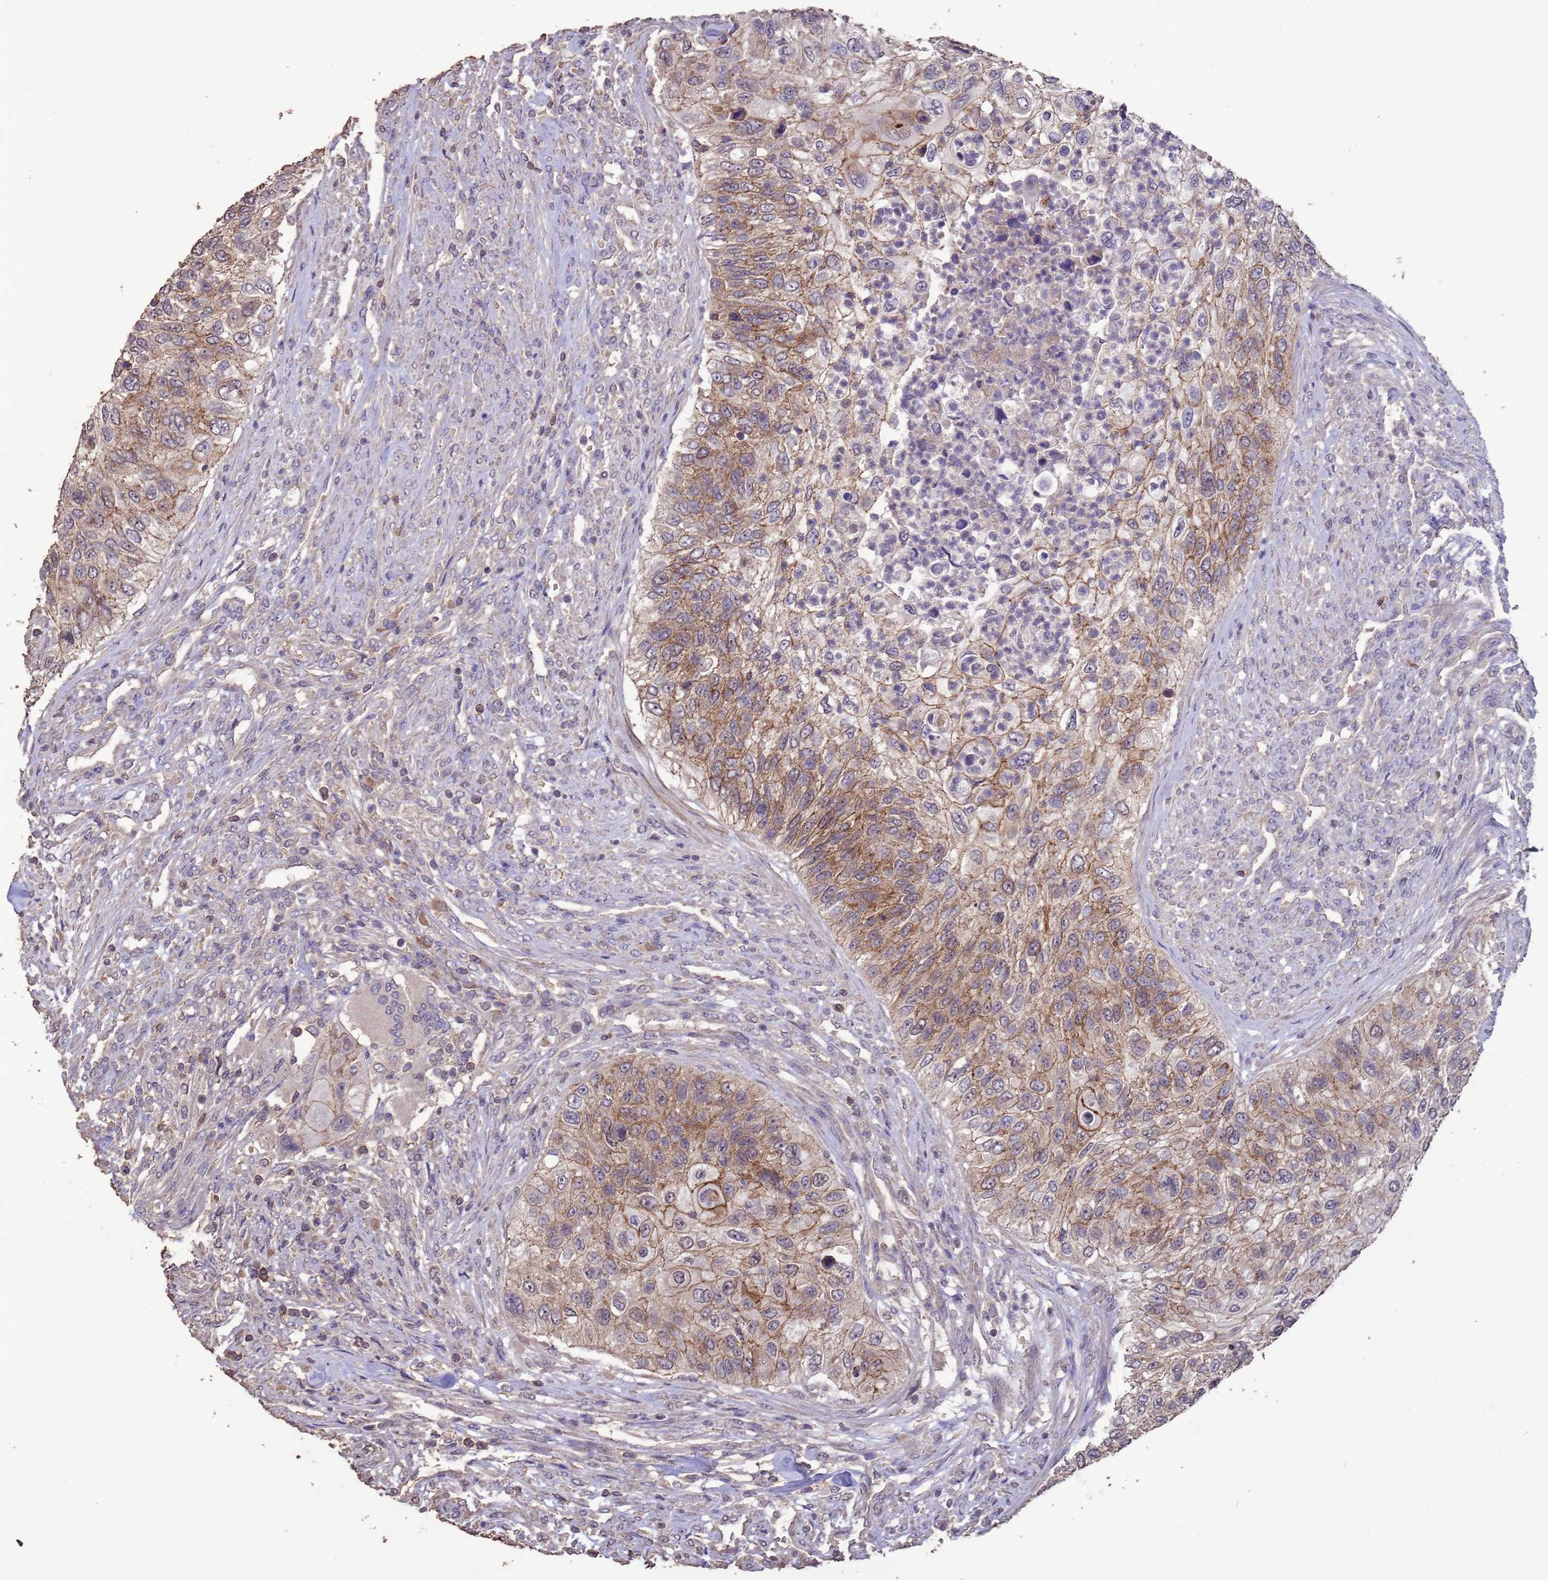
{"staining": {"intensity": "moderate", "quantity": ">75%", "location": "cytoplasmic/membranous"}, "tissue": "urothelial cancer", "cell_type": "Tumor cells", "image_type": "cancer", "snomed": [{"axis": "morphology", "description": "Urothelial carcinoma, High grade"}, {"axis": "topography", "description": "Urinary bladder"}], "caption": "Tumor cells reveal medium levels of moderate cytoplasmic/membranous staining in approximately >75% of cells in high-grade urothelial carcinoma. (DAB (3,3'-diaminobenzidine) IHC, brown staining for protein, blue staining for nuclei).", "gene": "SLC9B2", "patient": {"sex": "female", "age": 60}}